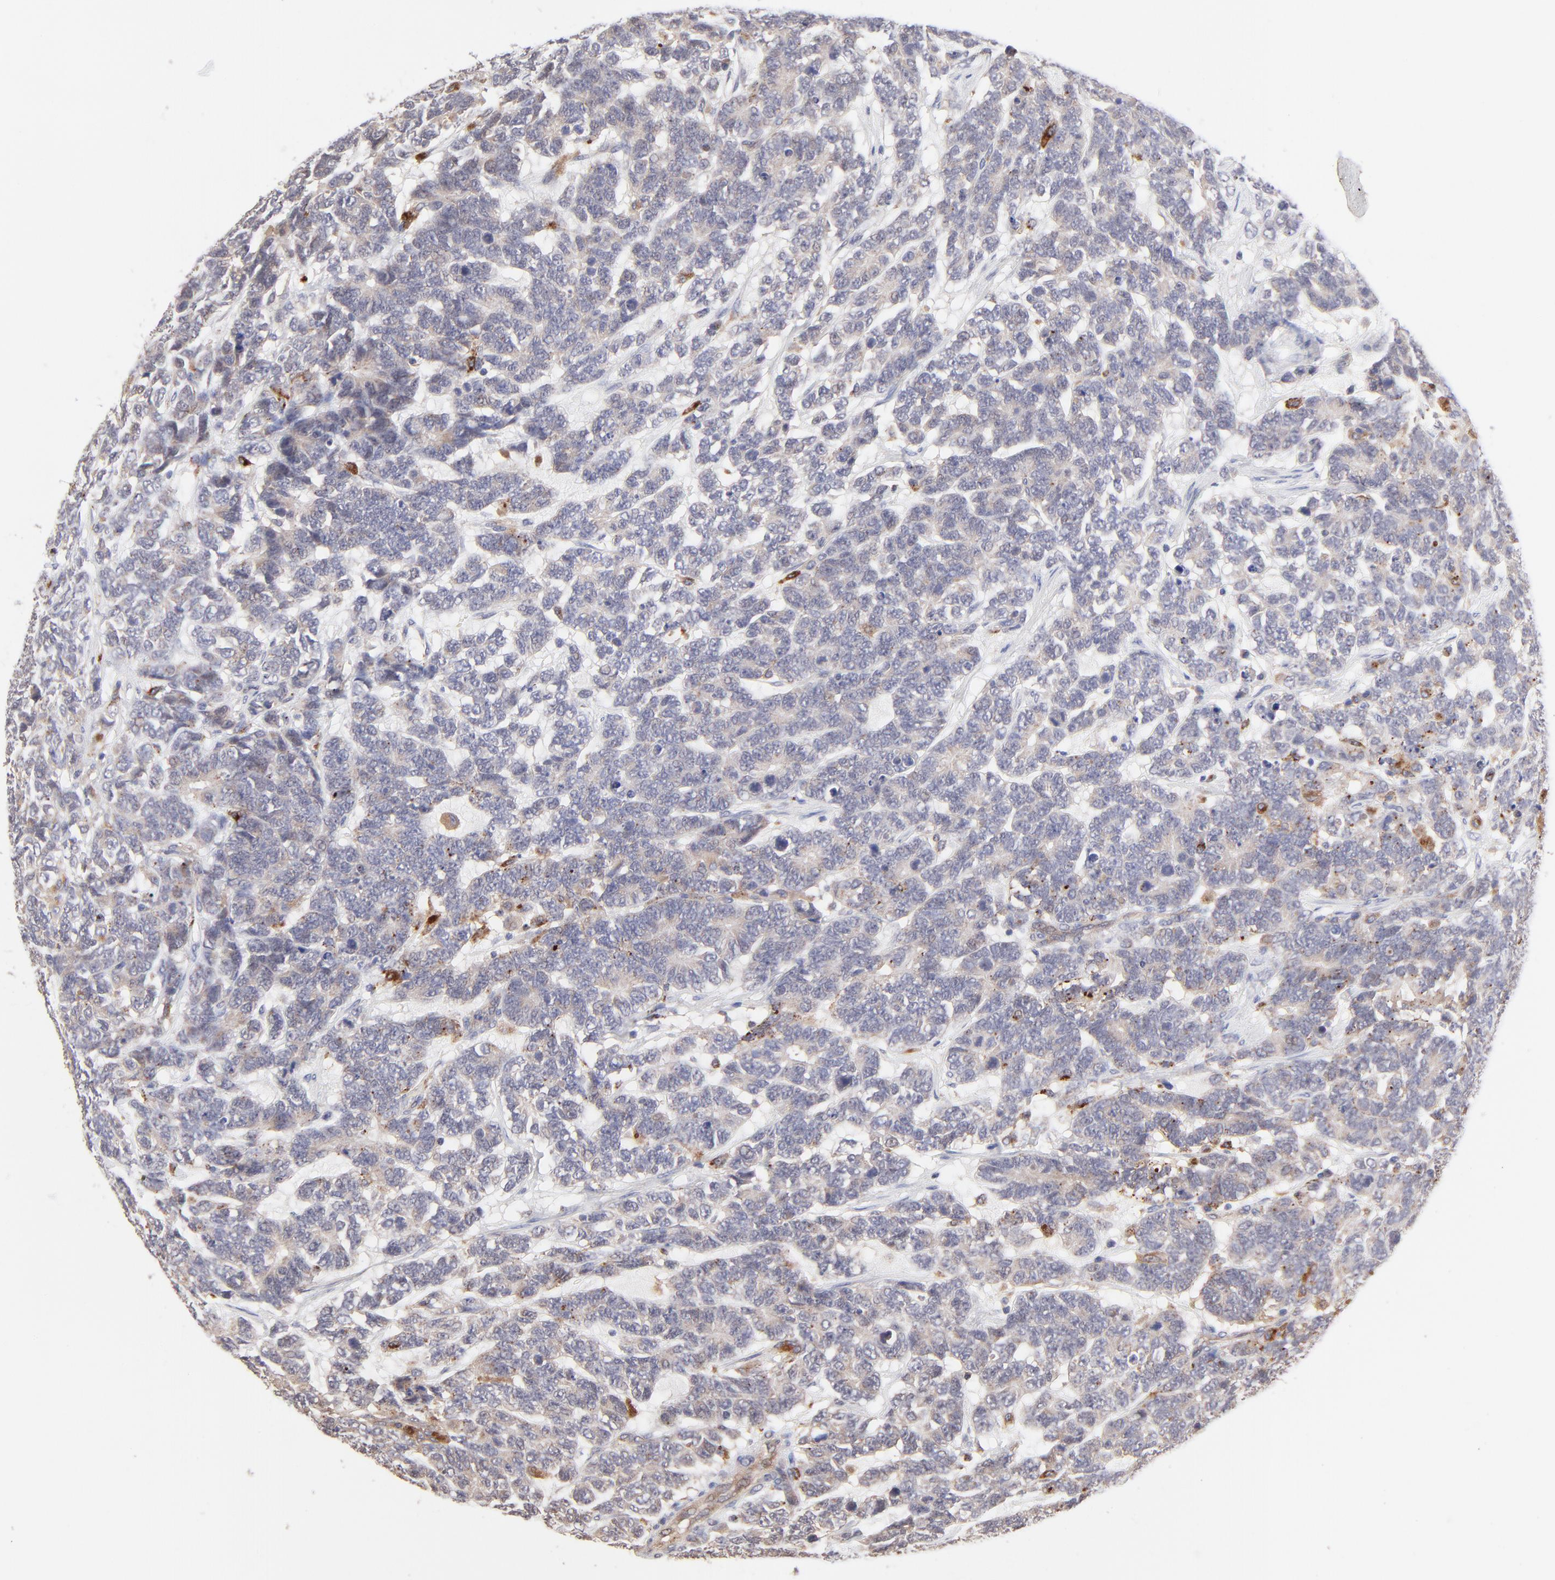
{"staining": {"intensity": "weak", "quantity": "<25%", "location": "cytoplasmic/membranous"}, "tissue": "testis cancer", "cell_type": "Tumor cells", "image_type": "cancer", "snomed": [{"axis": "morphology", "description": "Carcinoma, Embryonal, NOS"}, {"axis": "topography", "description": "Testis"}], "caption": "Human testis cancer stained for a protein using immunohistochemistry (IHC) shows no positivity in tumor cells.", "gene": "PDE4B", "patient": {"sex": "male", "age": 26}}